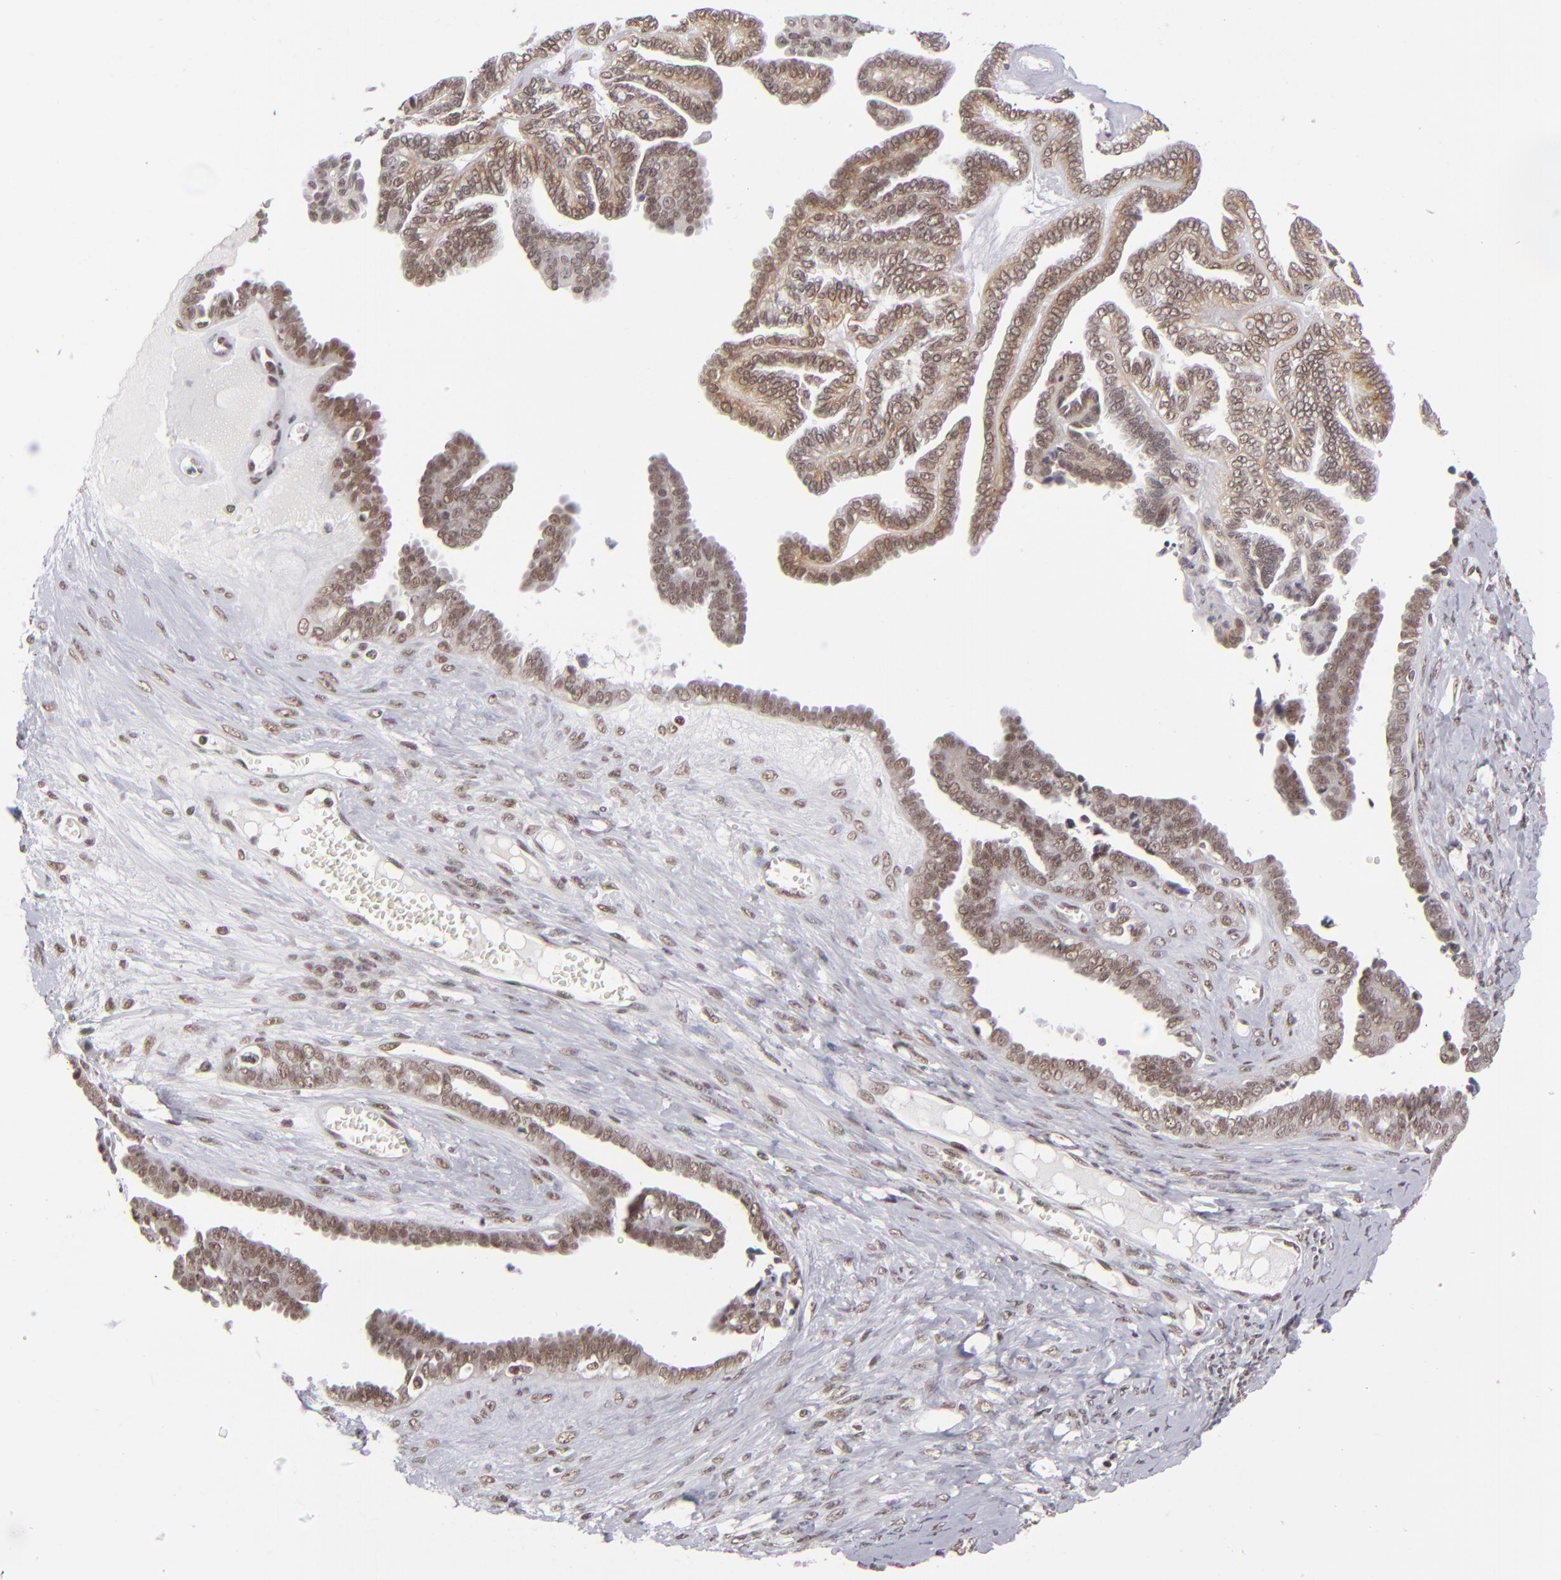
{"staining": {"intensity": "moderate", "quantity": ">75%", "location": "nuclear"}, "tissue": "ovarian cancer", "cell_type": "Tumor cells", "image_type": "cancer", "snomed": [{"axis": "morphology", "description": "Cystadenocarcinoma, serous, NOS"}, {"axis": "topography", "description": "Ovary"}], "caption": "Immunohistochemical staining of human ovarian serous cystadenocarcinoma displays medium levels of moderate nuclear protein positivity in about >75% of tumor cells.", "gene": "MLLT3", "patient": {"sex": "female", "age": 71}}